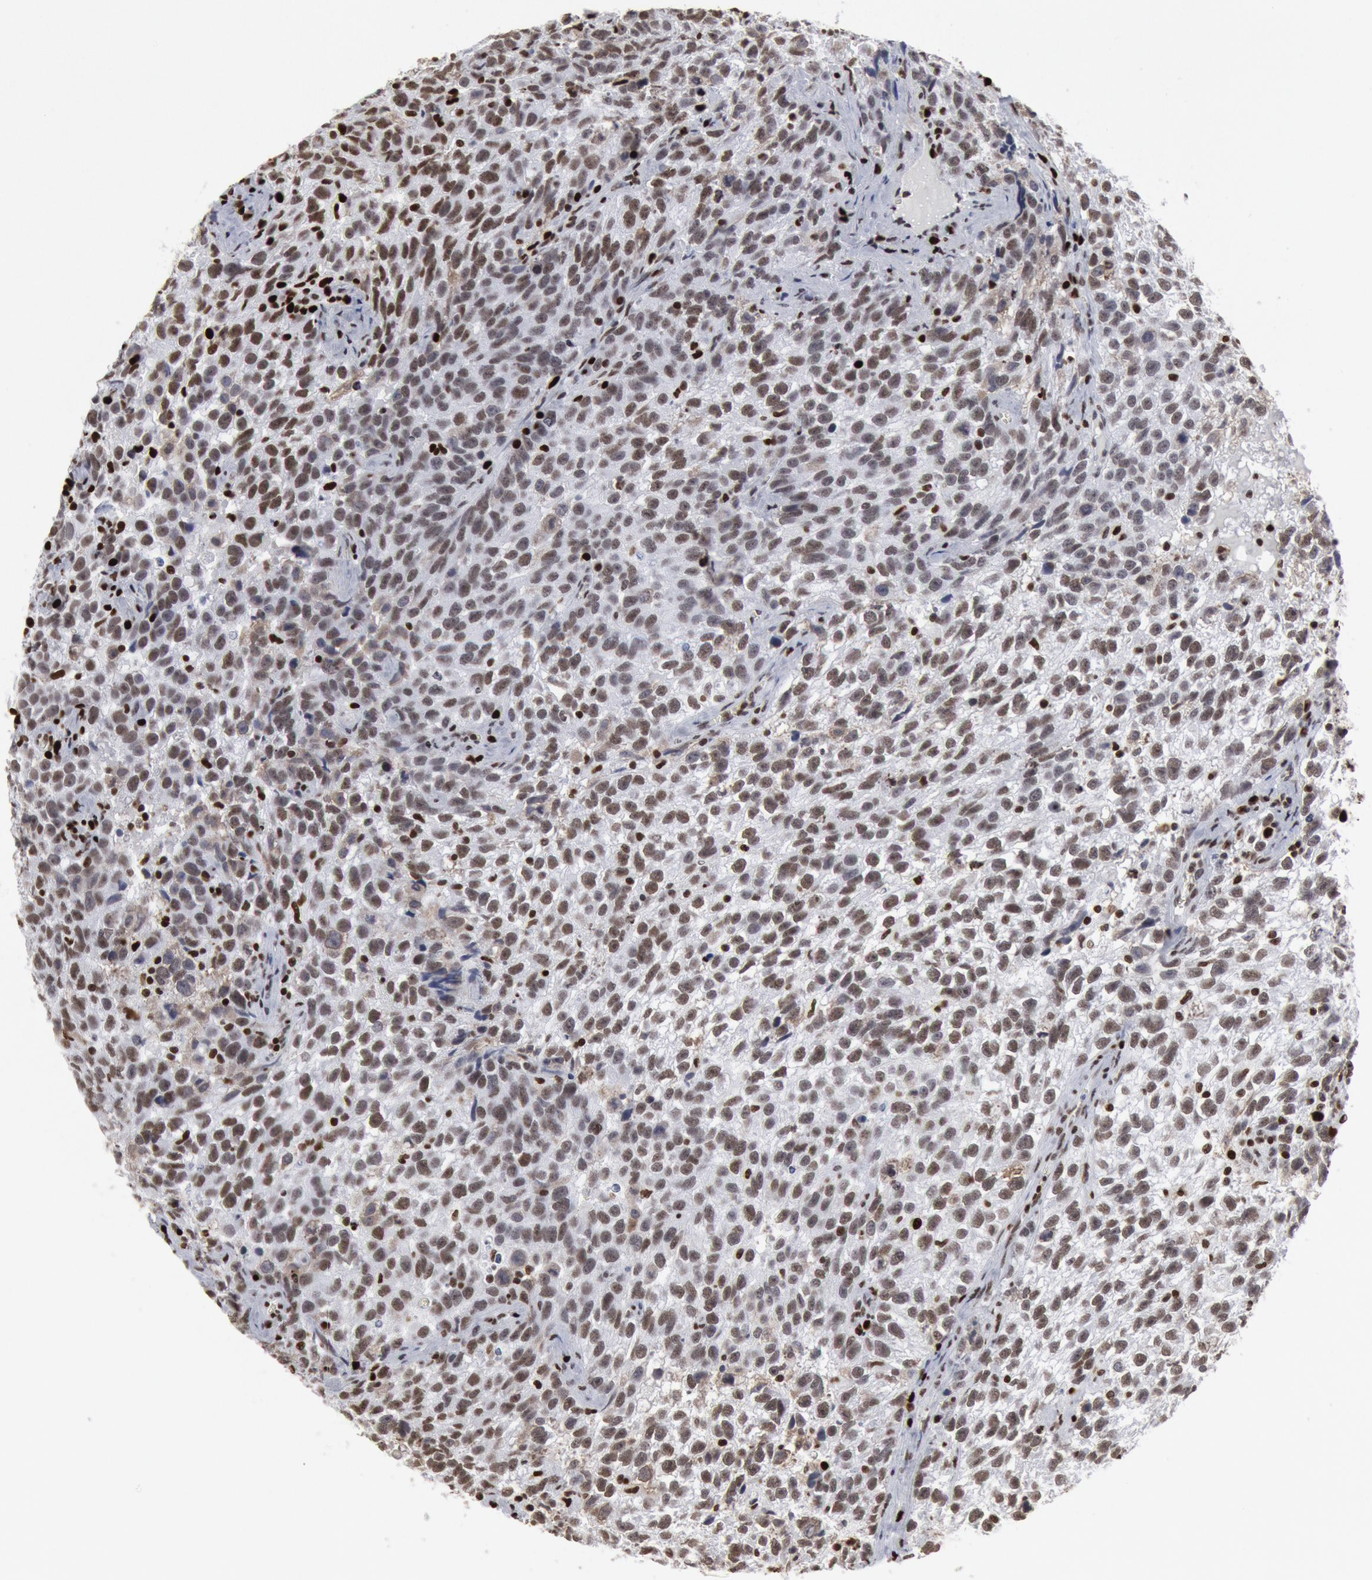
{"staining": {"intensity": "moderate", "quantity": ">75%", "location": "nuclear"}, "tissue": "testis cancer", "cell_type": "Tumor cells", "image_type": "cancer", "snomed": [{"axis": "morphology", "description": "Seminoma, NOS"}, {"axis": "topography", "description": "Testis"}], "caption": "Human testis seminoma stained for a protein (brown) demonstrates moderate nuclear positive staining in about >75% of tumor cells.", "gene": "SUB1", "patient": {"sex": "male", "age": 38}}